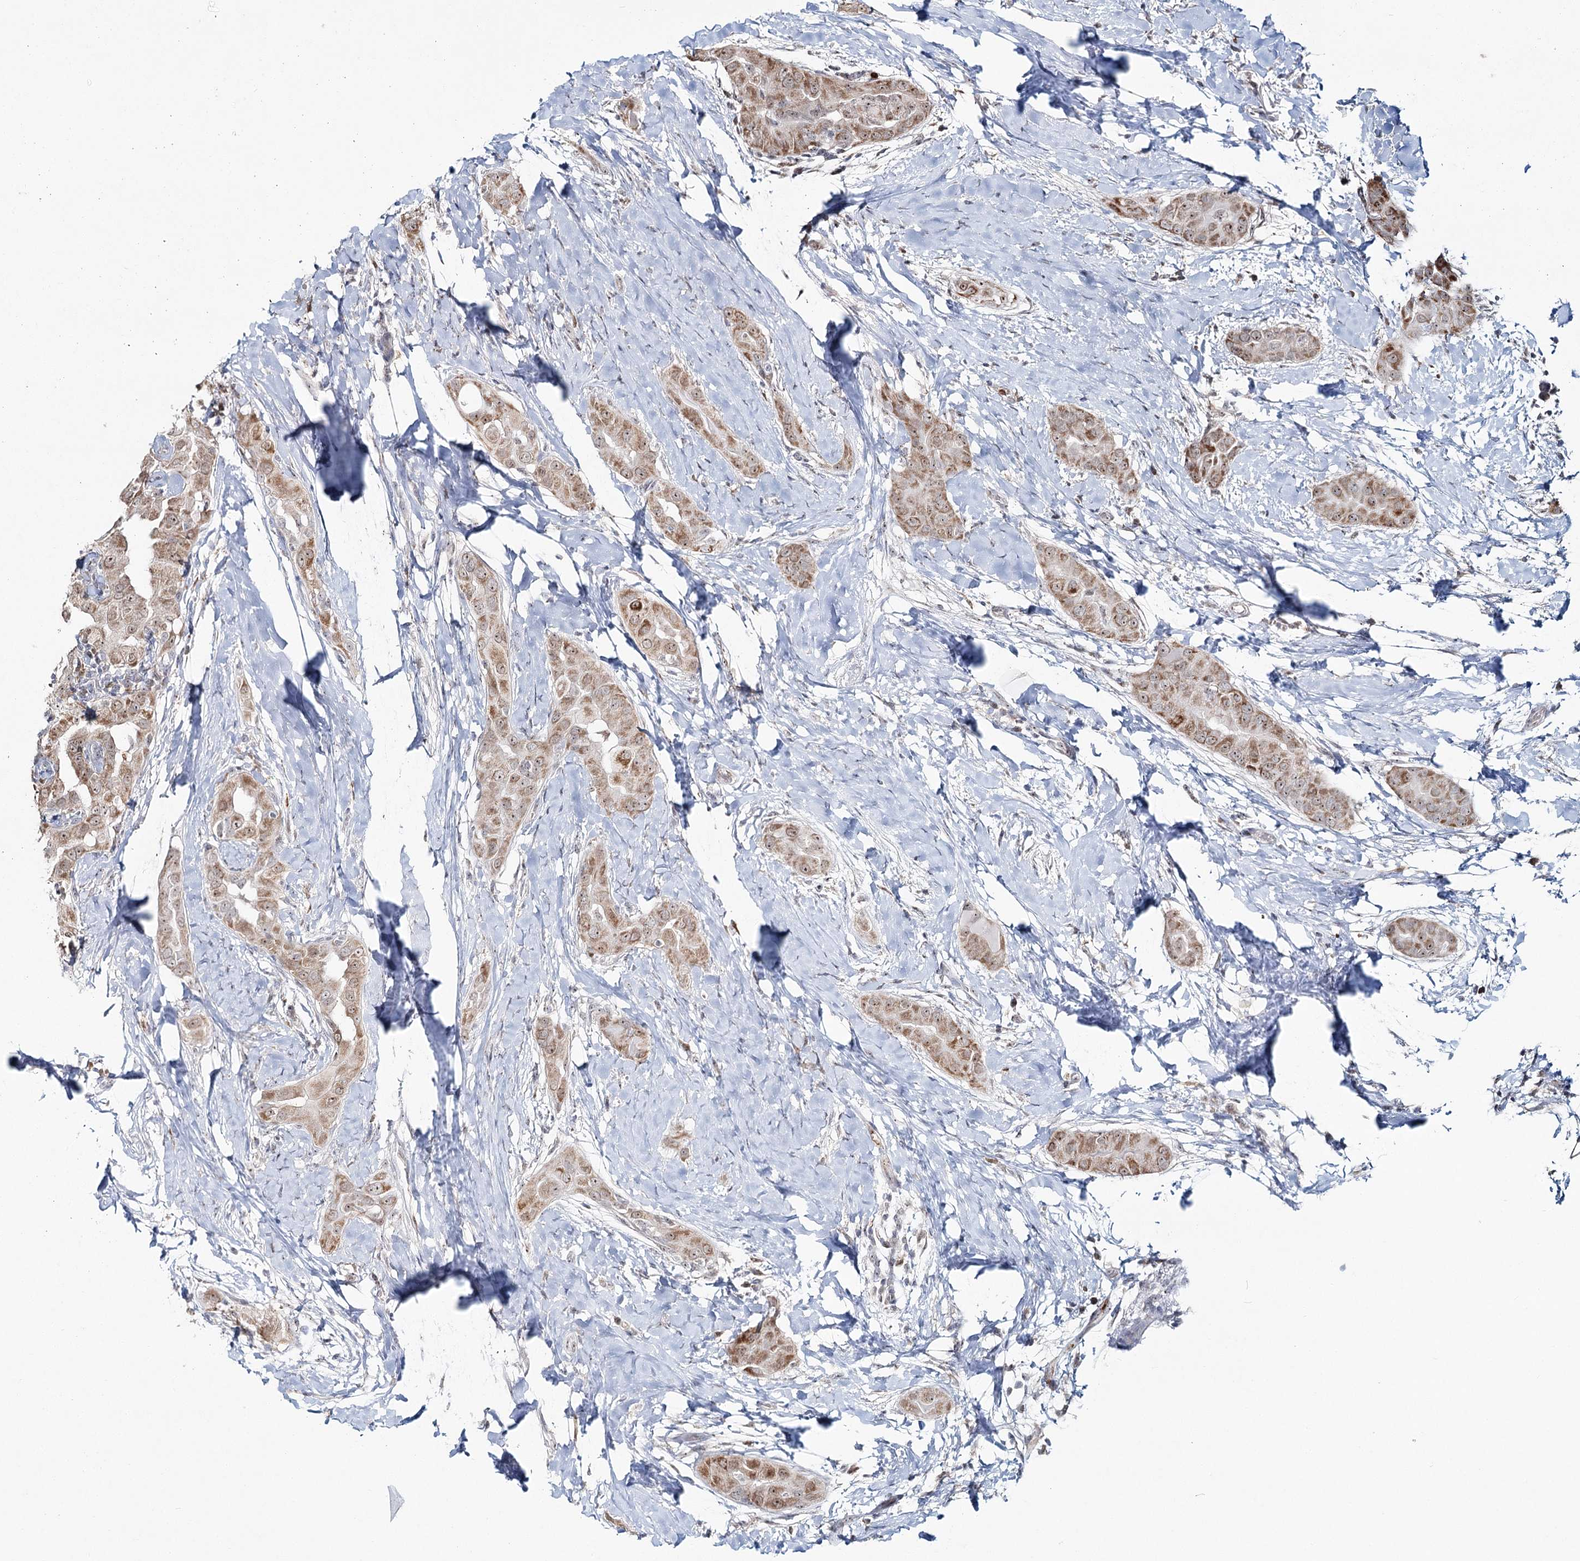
{"staining": {"intensity": "moderate", "quantity": ">75%", "location": "cytoplasmic/membranous,nuclear"}, "tissue": "thyroid cancer", "cell_type": "Tumor cells", "image_type": "cancer", "snomed": [{"axis": "morphology", "description": "Papillary adenocarcinoma, NOS"}, {"axis": "topography", "description": "Thyroid gland"}], "caption": "Immunohistochemistry (IHC) (DAB) staining of papillary adenocarcinoma (thyroid) demonstrates moderate cytoplasmic/membranous and nuclear protein staining in about >75% of tumor cells. (DAB = brown stain, brightfield microscopy at high magnification).", "gene": "ATAD1", "patient": {"sex": "male", "age": 33}}